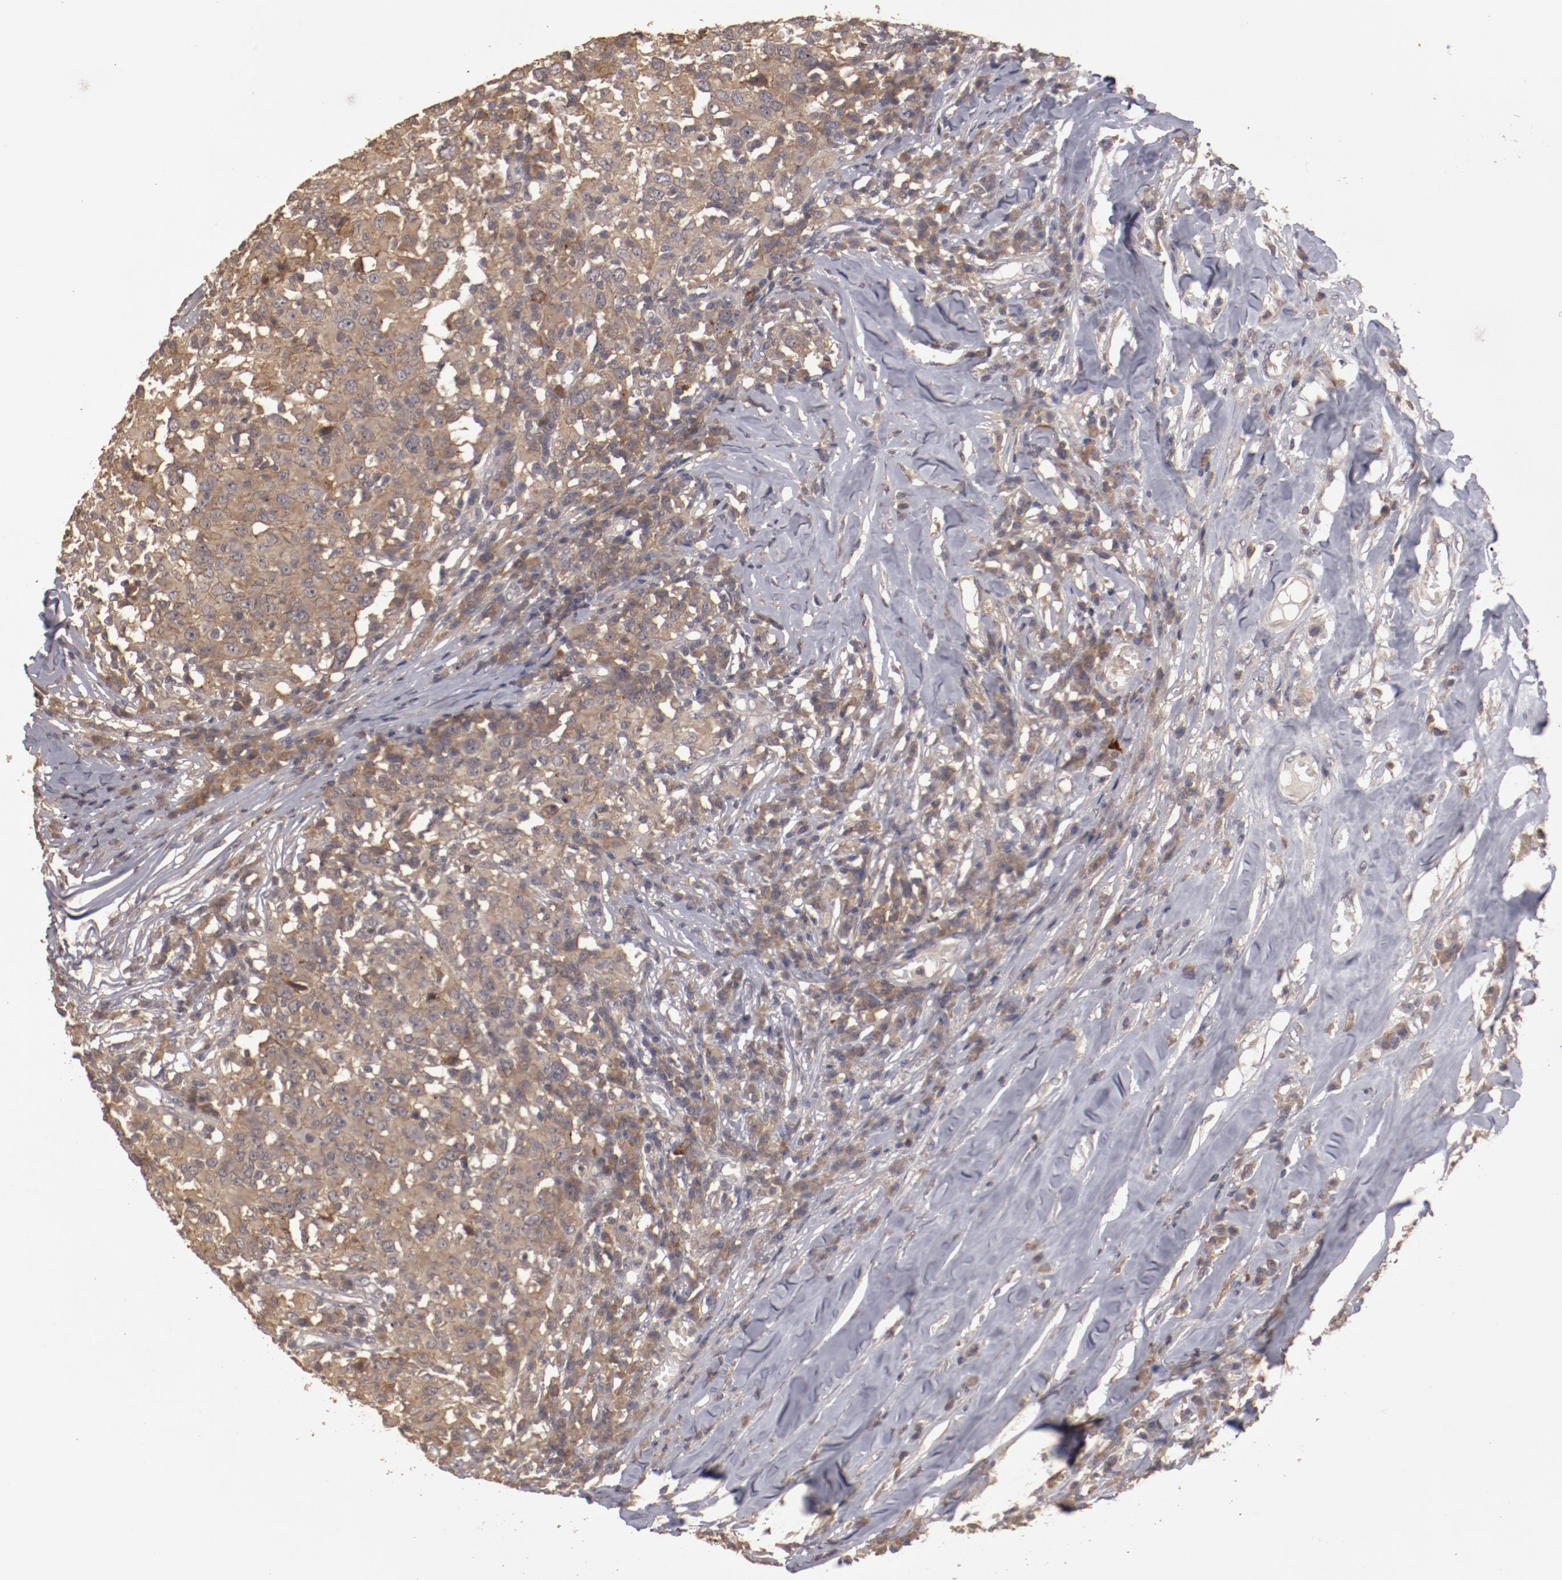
{"staining": {"intensity": "strong", "quantity": ">75%", "location": "cytoplasmic/membranous"}, "tissue": "head and neck cancer", "cell_type": "Tumor cells", "image_type": "cancer", "snomed": [{"axis": "morphology", "description": "Adenocarcinoma, NOS"}, {"axis": "topography", "description": "Salivary gland"}, {"axis": "topography", "description": "Head-Neck"}], "caption": "An immunohistochemistry image of tumor tissue is shown. Protein staining in brown highlights strong cytoplasmic/membranous positivity in adenocarcinoma (head and neck) within tumor cells.", "gene": "LRRC75B", "patient": {"sex": "female", "age": 65}}